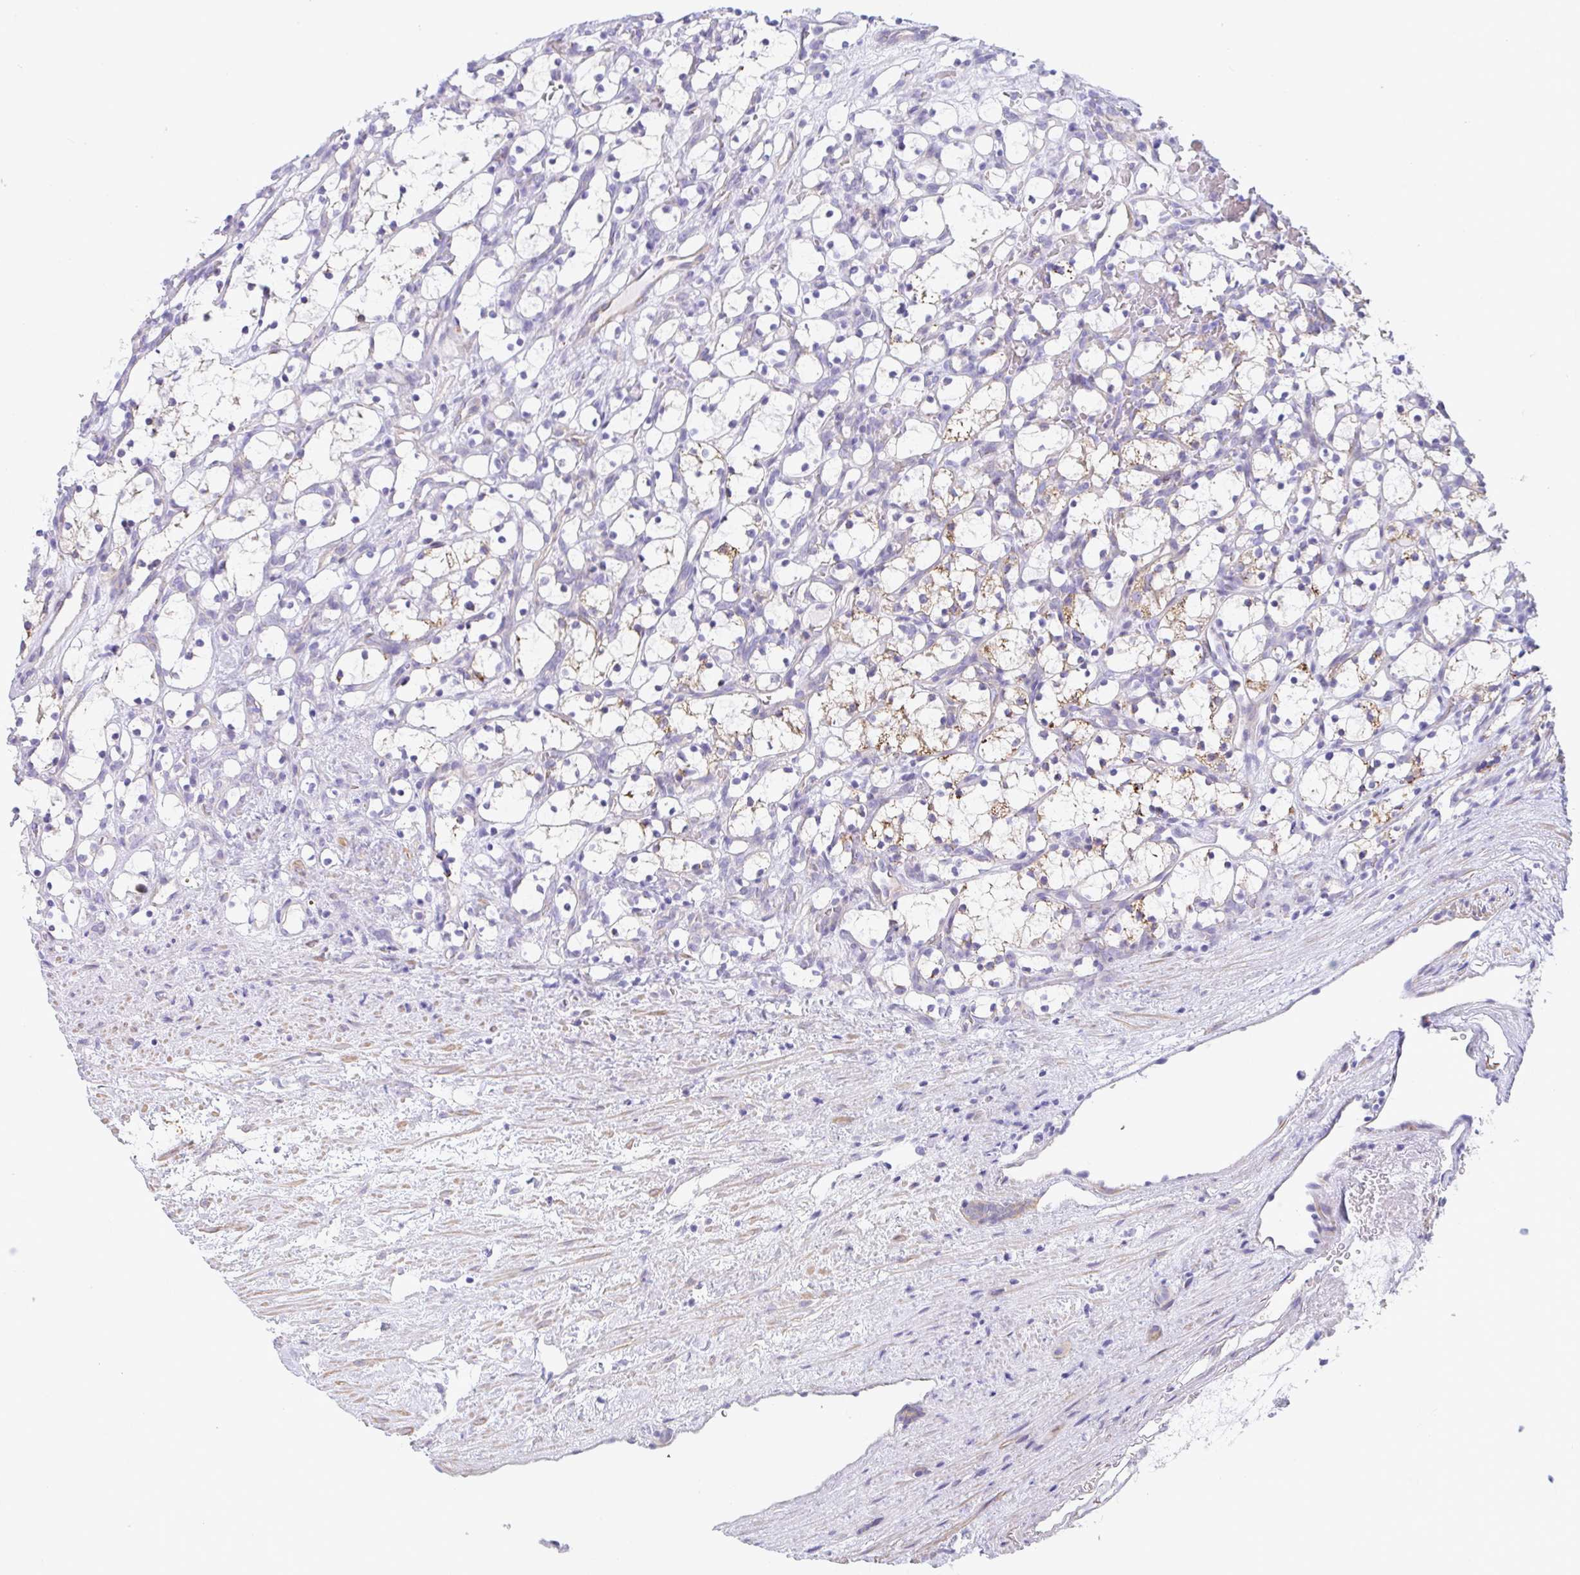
{"staining": {"intensity": "moderate", "quantity": "<25%", "location": "cytoplasmic/membranous"}, "tissue": "renal cancer", "cell_type": "Tumor cells", "image_type": "cancer", "snomed": [{"axis": "morphology", "description": "Adenocarcinoma, NOS"}, {"axis": "topography", "description": "Kidney"}], "caption": "Human renal cancer stained with a brown dye shows moderate cytoplasmic/membranous positive staining in about <25% of tumor cells.", "gene": "CEP170B", "patient": {"sex": "female", "age": 69}}